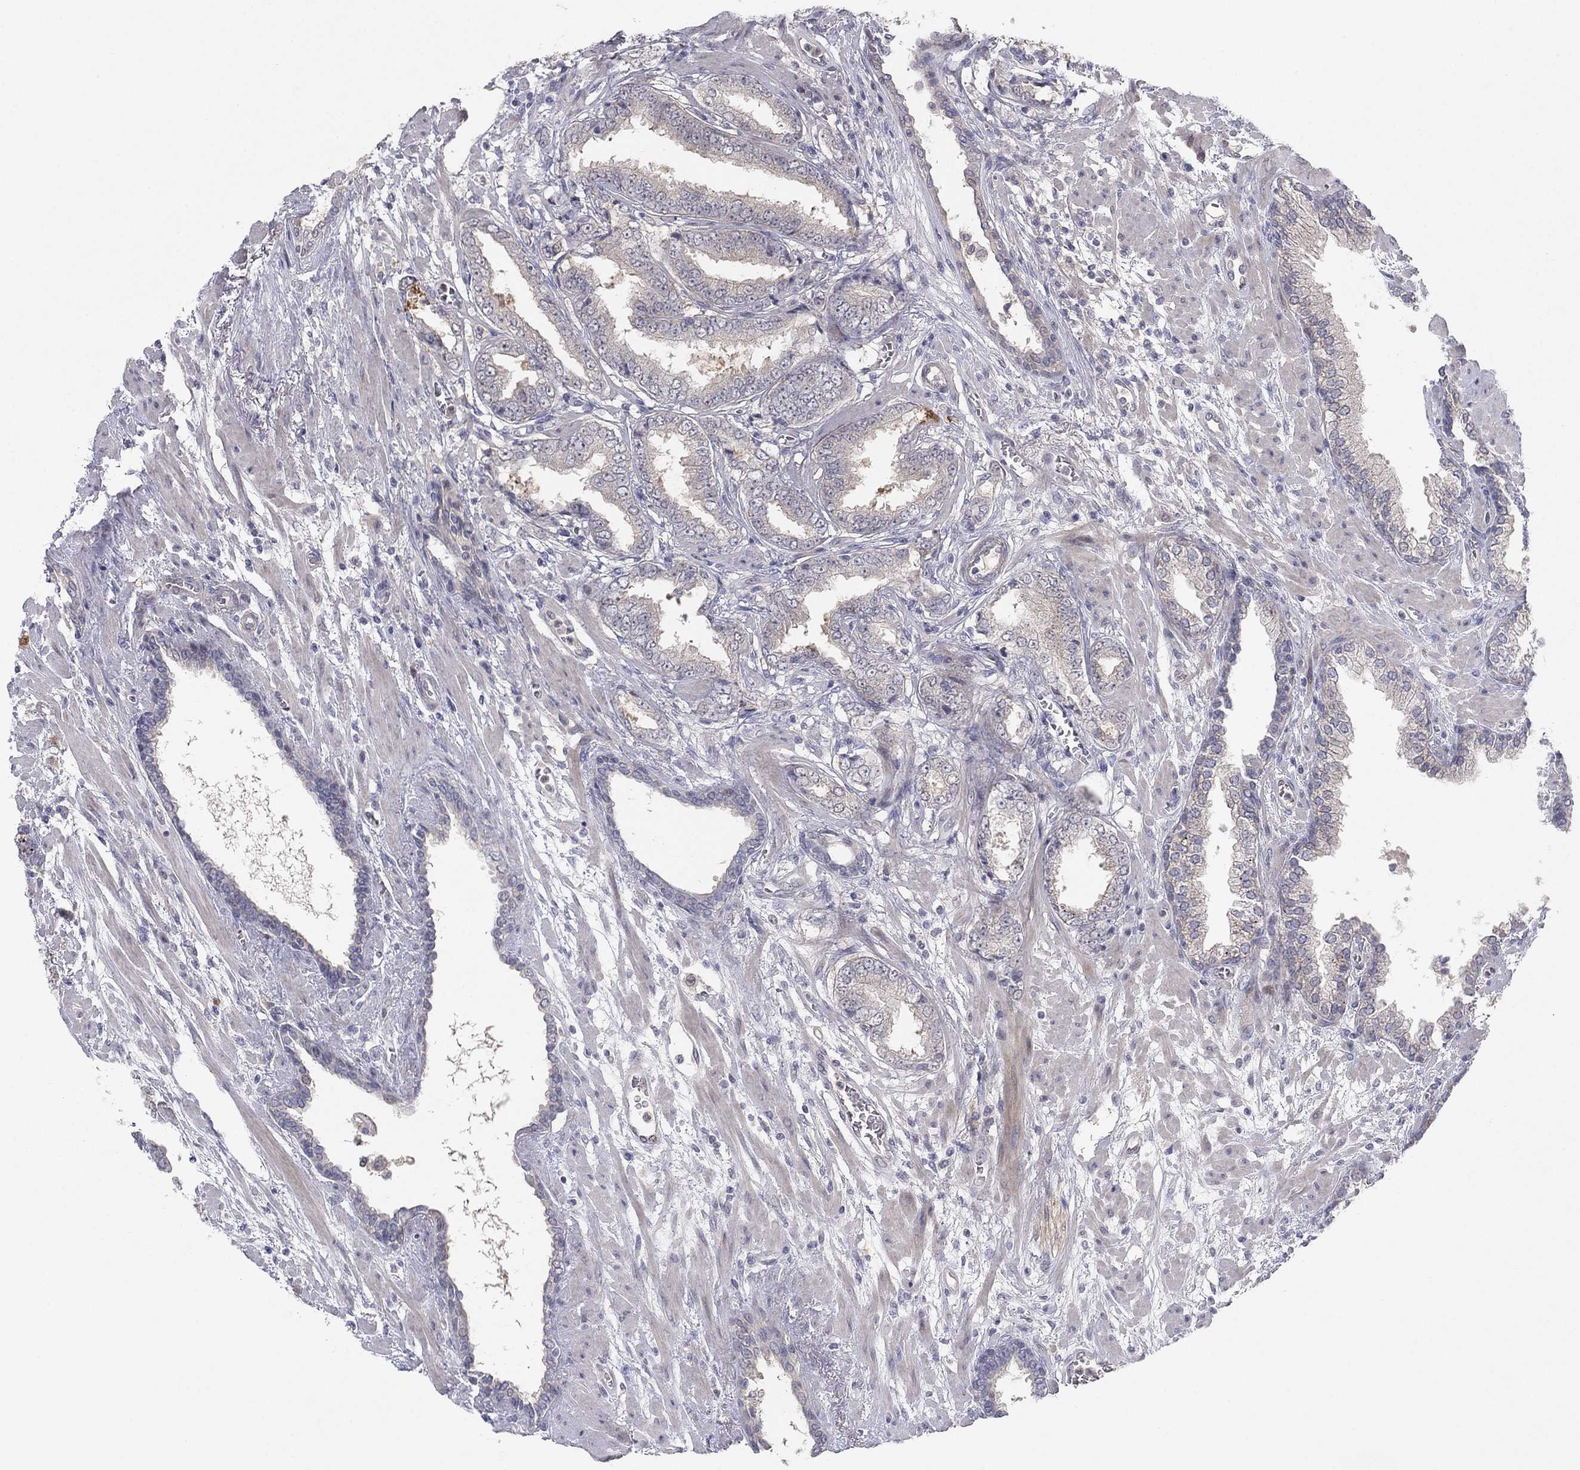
{"staining": {"intensity": "weak", "quantity": "25%-75%", "location": "cytoplasmic/membranous"}, "tissue": "prostate cancer", "cell_type": "Tumor cells", "image_type": "cancer", "snomed": [{"axis": "morphology", "description": "Adenocarcinoma, Low grade"}, {"axis": "topography", "description": "Prostate"}], "caption": "Low-grade adenocarcinoma (prostate) stained for a protein reveals weak cytoplasmic/membranous positivity in tumor cells.", "gene": "AMN1", "patient": {"sex": "male", "age": 69}}